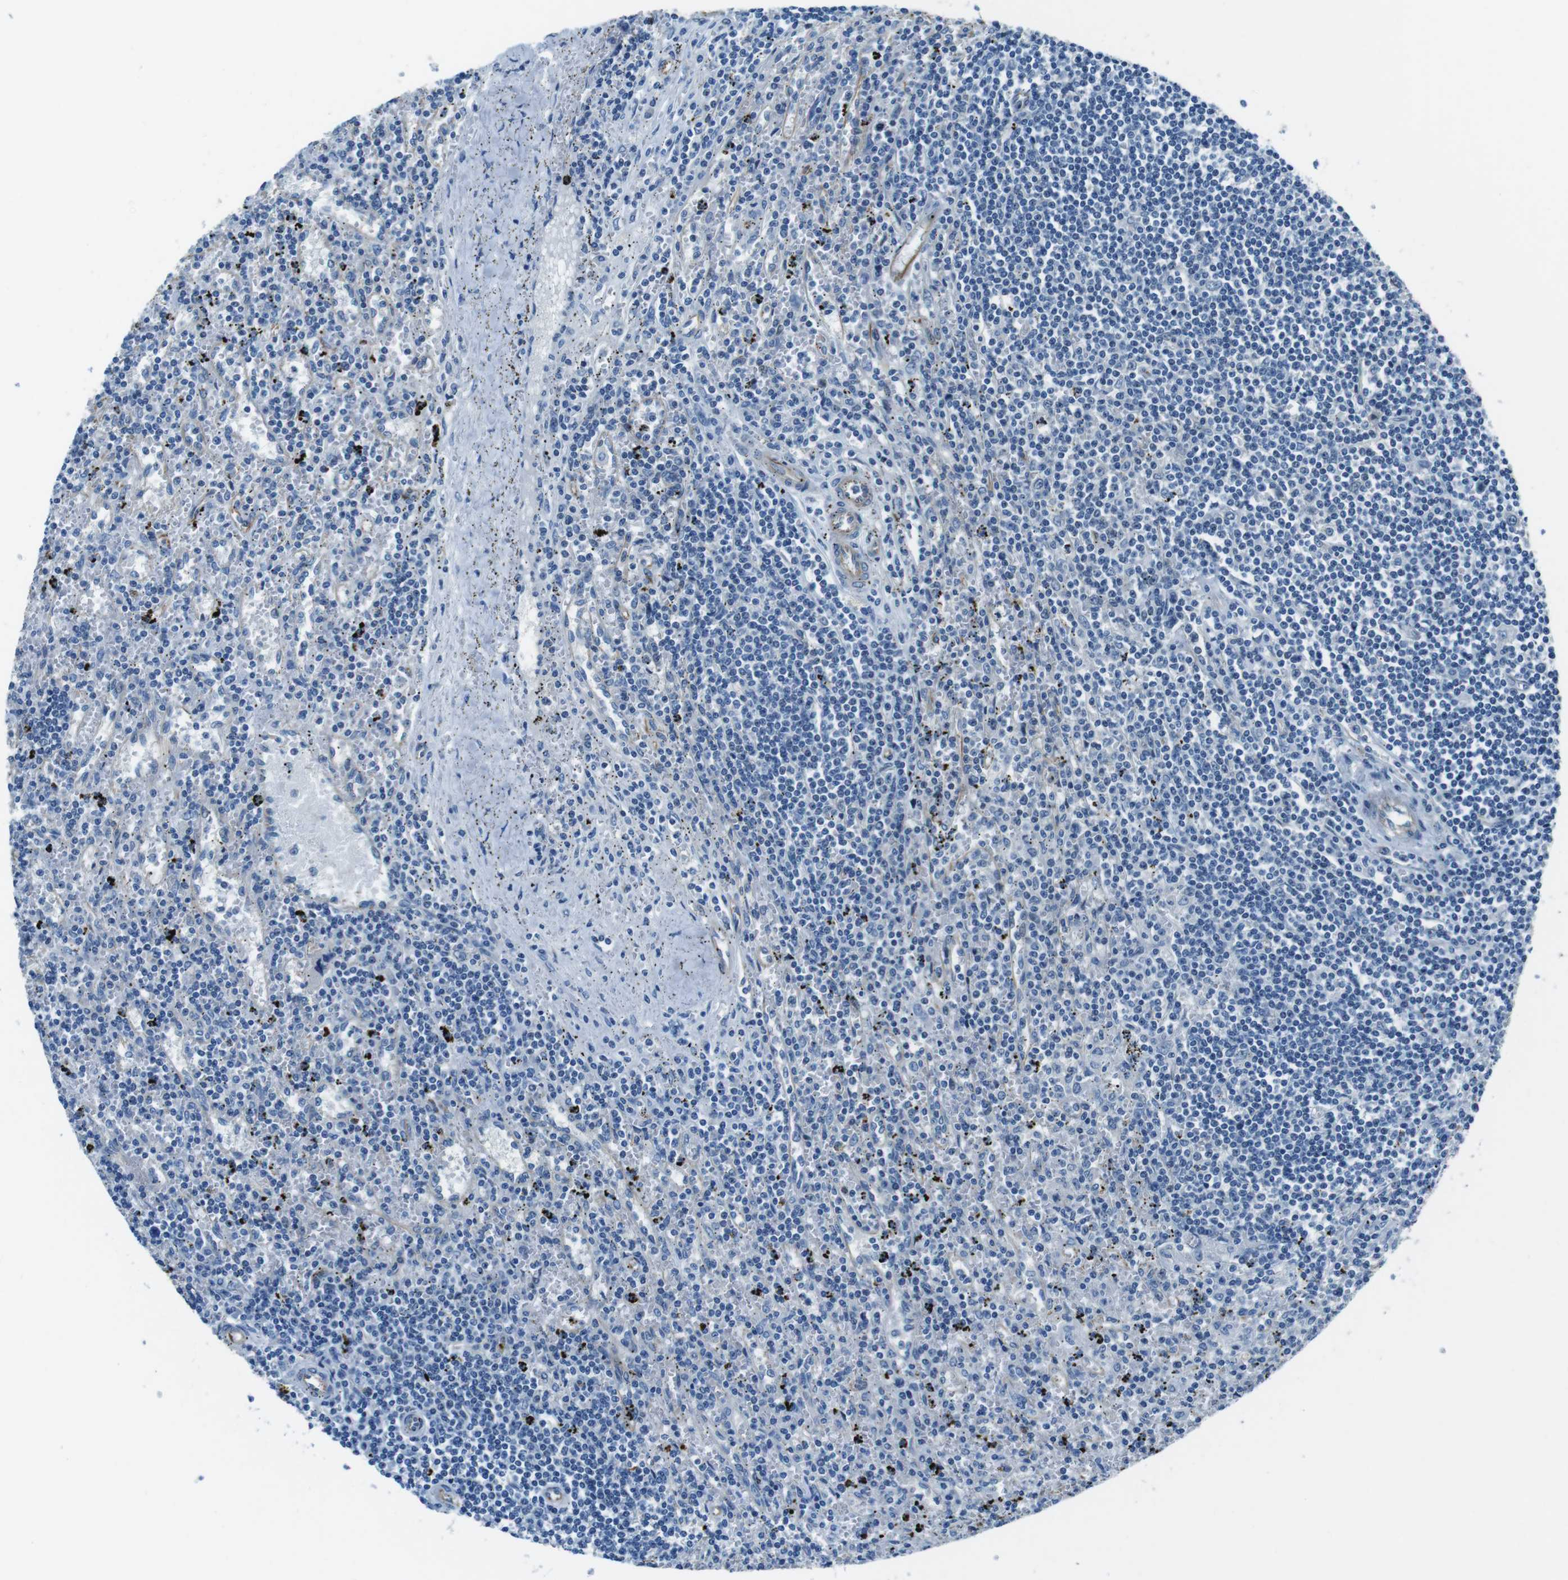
{"staining": {"intensity": "negative", "quantity": "none", "location": "none"}, "tissue": "lymphoma", "cell_type": "Tumor cells", "image_type": "cancer", "snomed": [{"axis": "morphology", "description": "Malignant lymphoma, non-Hodgkin's type, Low grade"}, {"axis": "topography", "description": "Spleen"}], "caption": "A micrograph of human malignant lymphoma, non-Hodgkin's type (low-grade) is negative for staining in tumor cells. (DAB (3,3'-diaminobenzidine) immunohistochemistry, high magnification).", "gene": "LRRC49", "patient": {"sex": "male", "age": 76}}